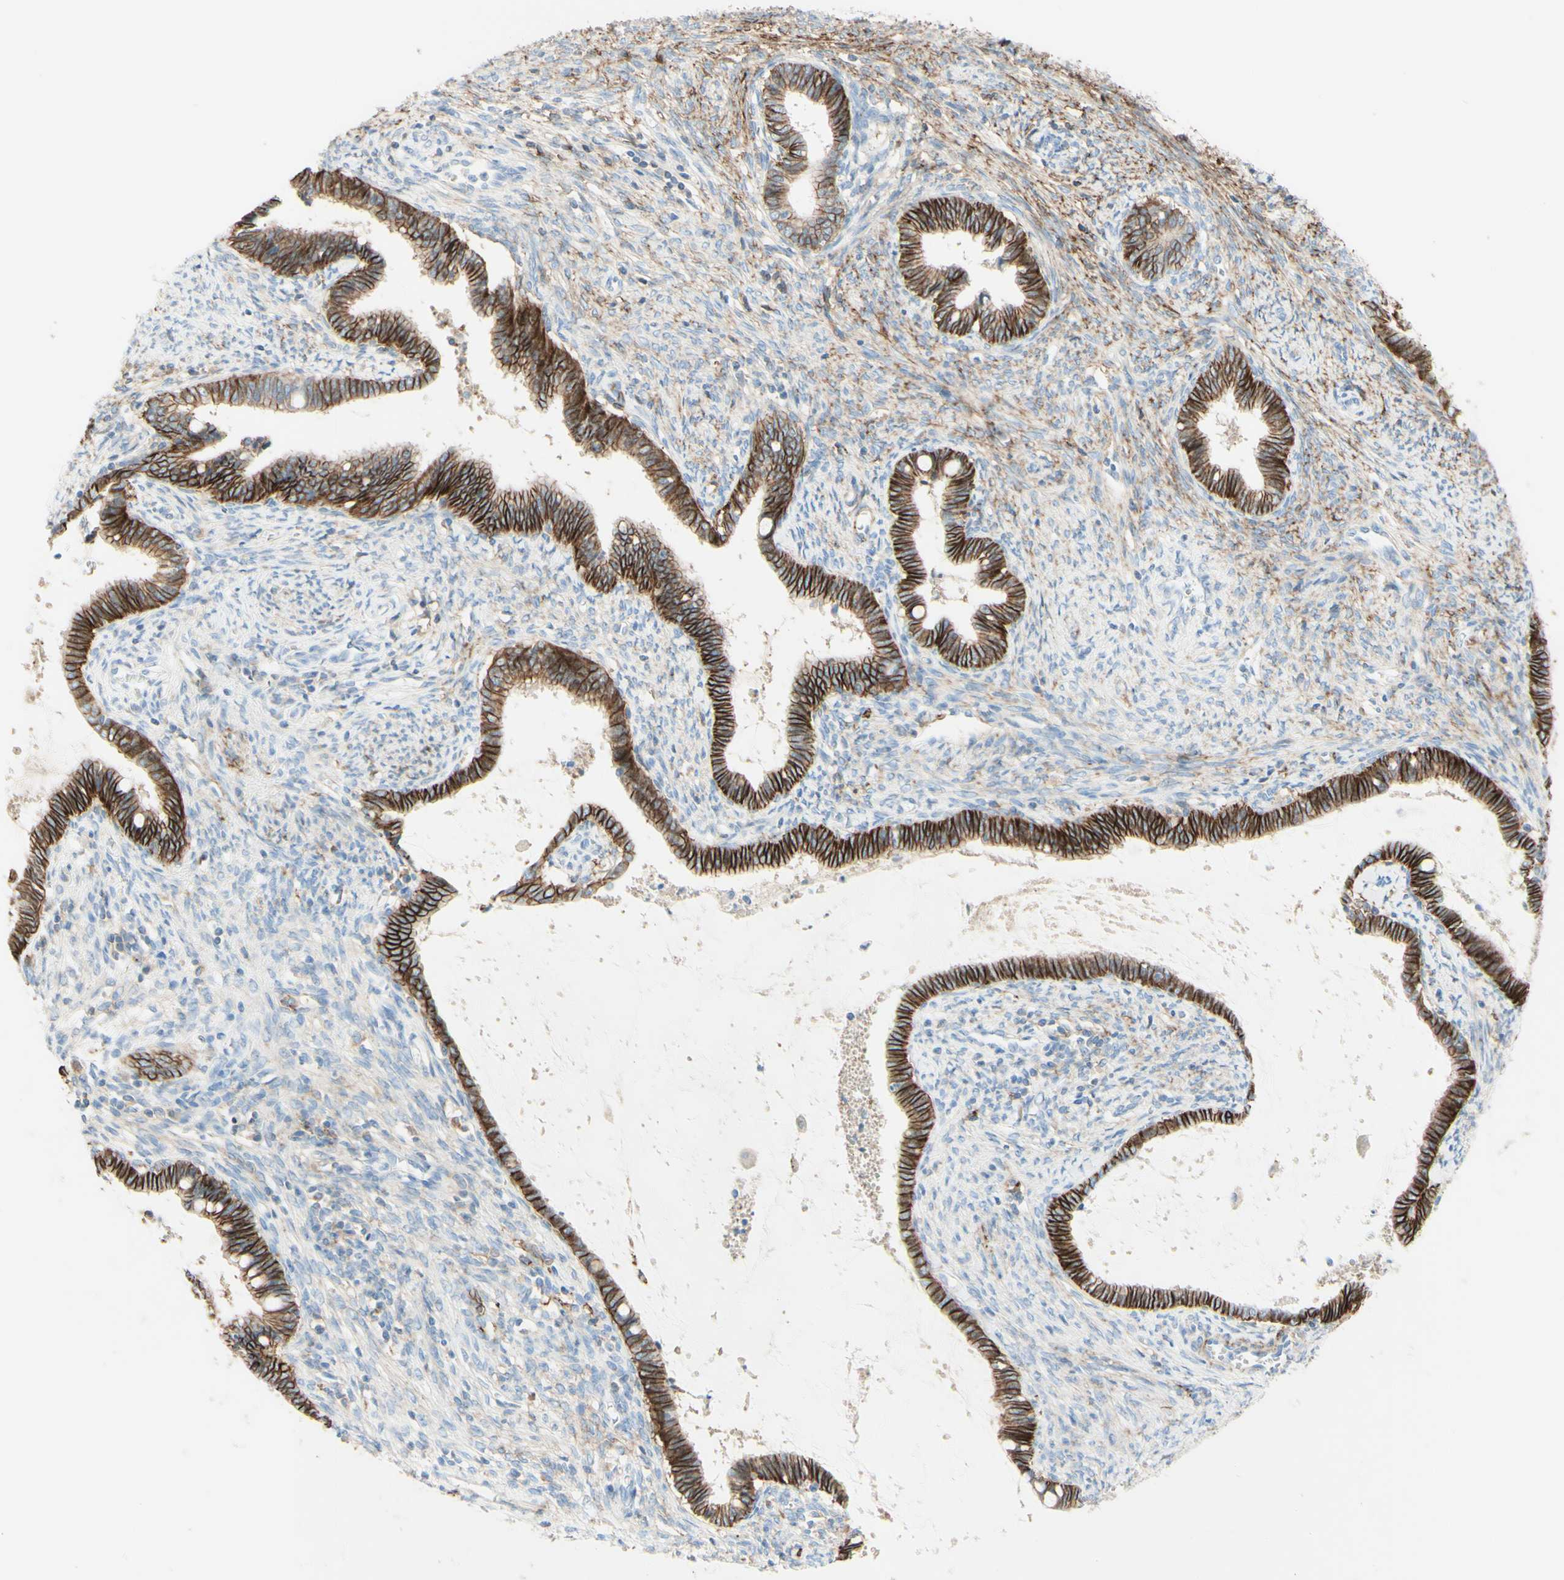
{"staining": {"intensity": "strong", "quantity": ">75%", "location": "cytoplasmic/membranous"}, "tissue": "cervical cancer", "cell_type": "Tumor cells", "image_type": "cancer", "snomed": [{"axis": "morphology", "description": "Adenocarcinoma, NOS"}, {"axis": "topography", "description": "Cervix"}], "caption": "The micrograph displays staining of cervical adenocarcinoma, revealing strong cytoplasmic/membranous protein staining (brown color) within tumor cells.", "gene": "ALCAM", "patient": {"sex": "female", "age": 44}}